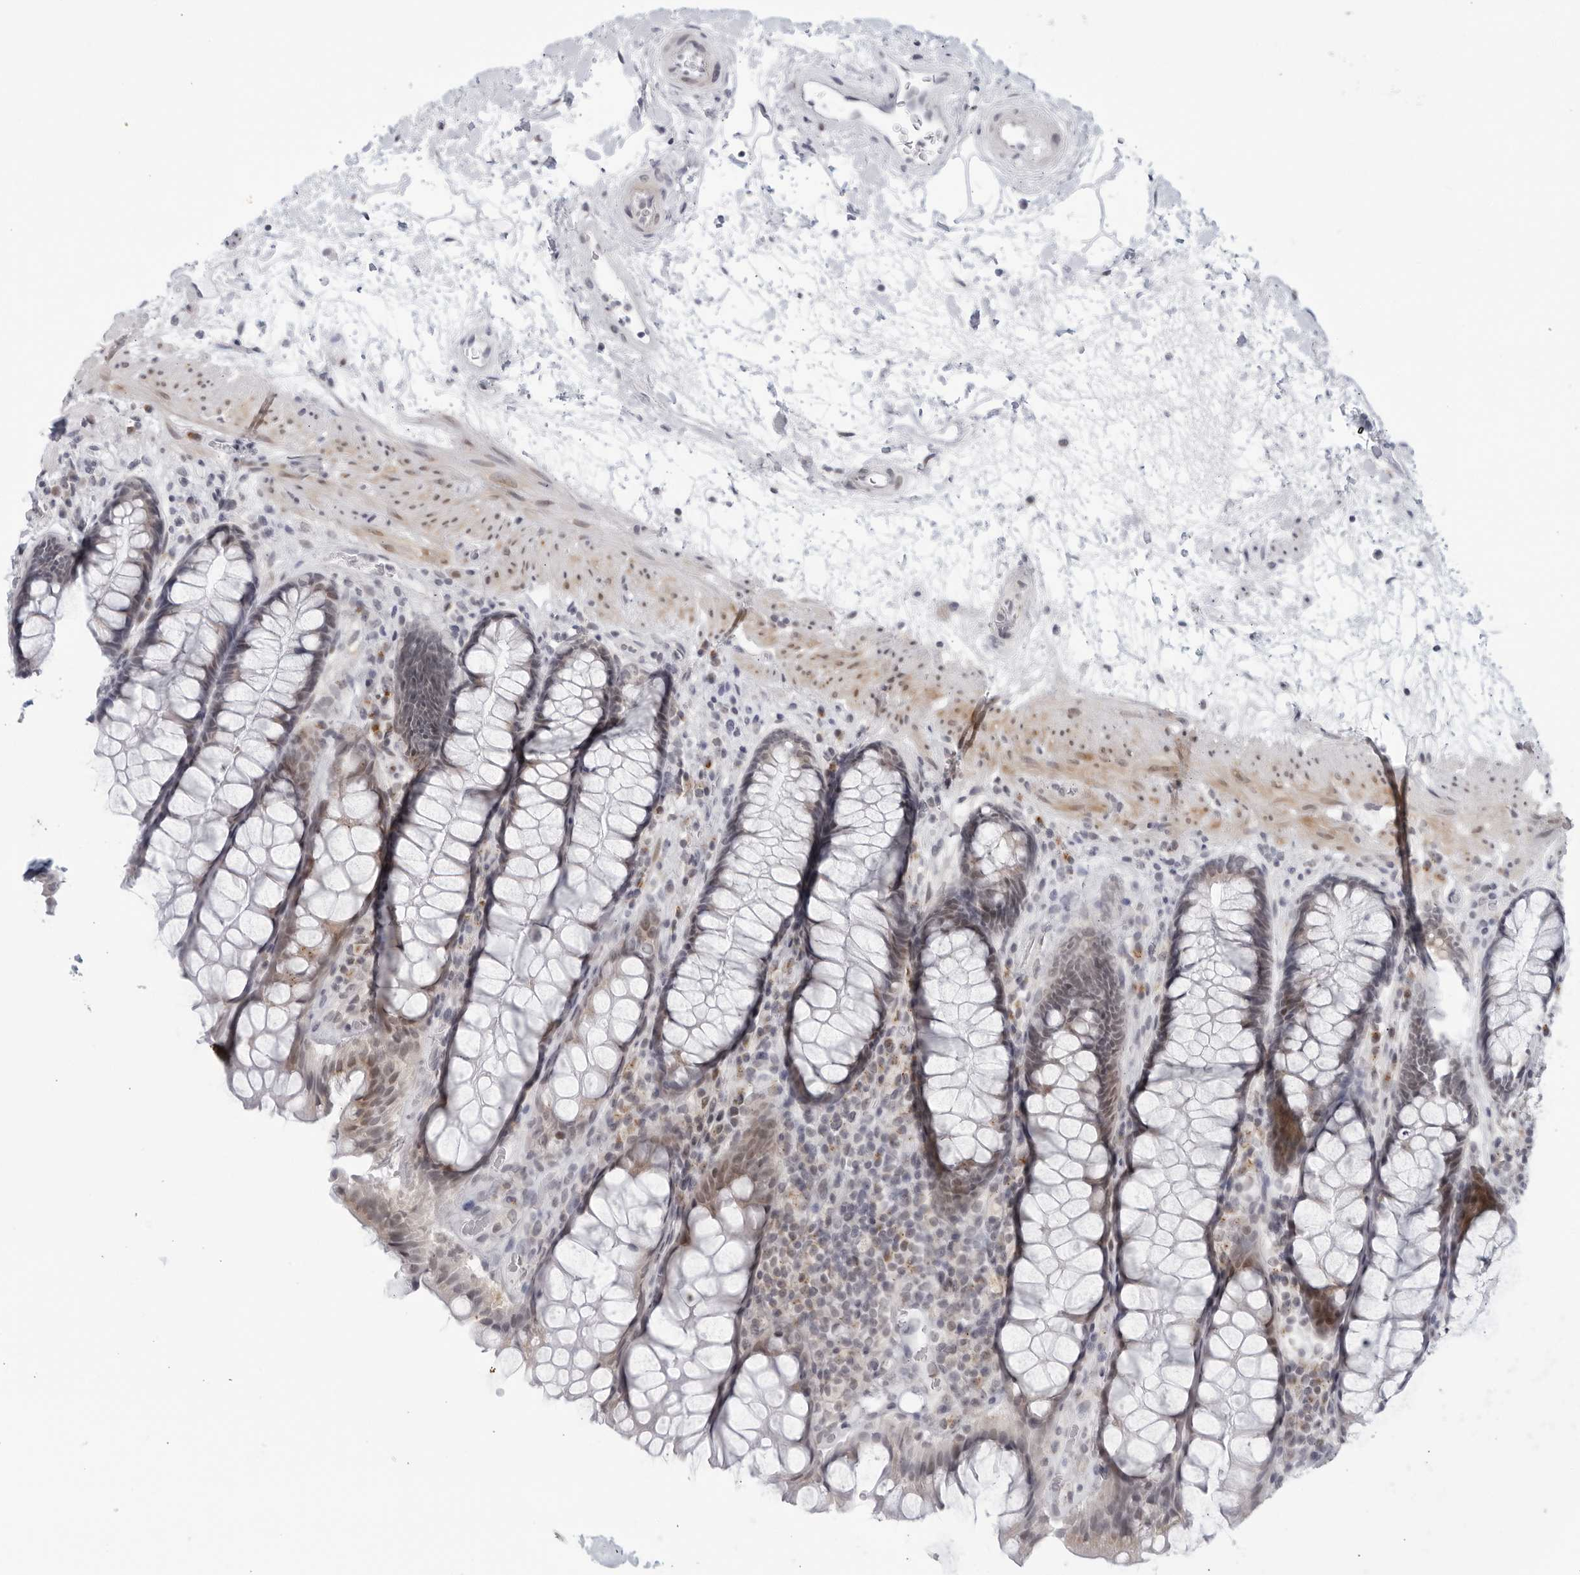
{"staining": {"intensity": "weak", "quantity": "25%-75%", "location": "cytoplasmic/membranous"}, "tissue": "rectum", "cell_type": "Glandular cells", "image_type": "normal", "snomed": [{"axis": "morphology", "description": "Normal tissue, NOS"}, {"axis": "topography", "description": "Rectum"}], "caption": "The histopathology image exhibits a brown stain indicating the presence of a protein in the cytoplasmic/membranous of glandular cells in rectum.", "gene": "WDTC1", "patient": {"sex": "male", "age": 64}}